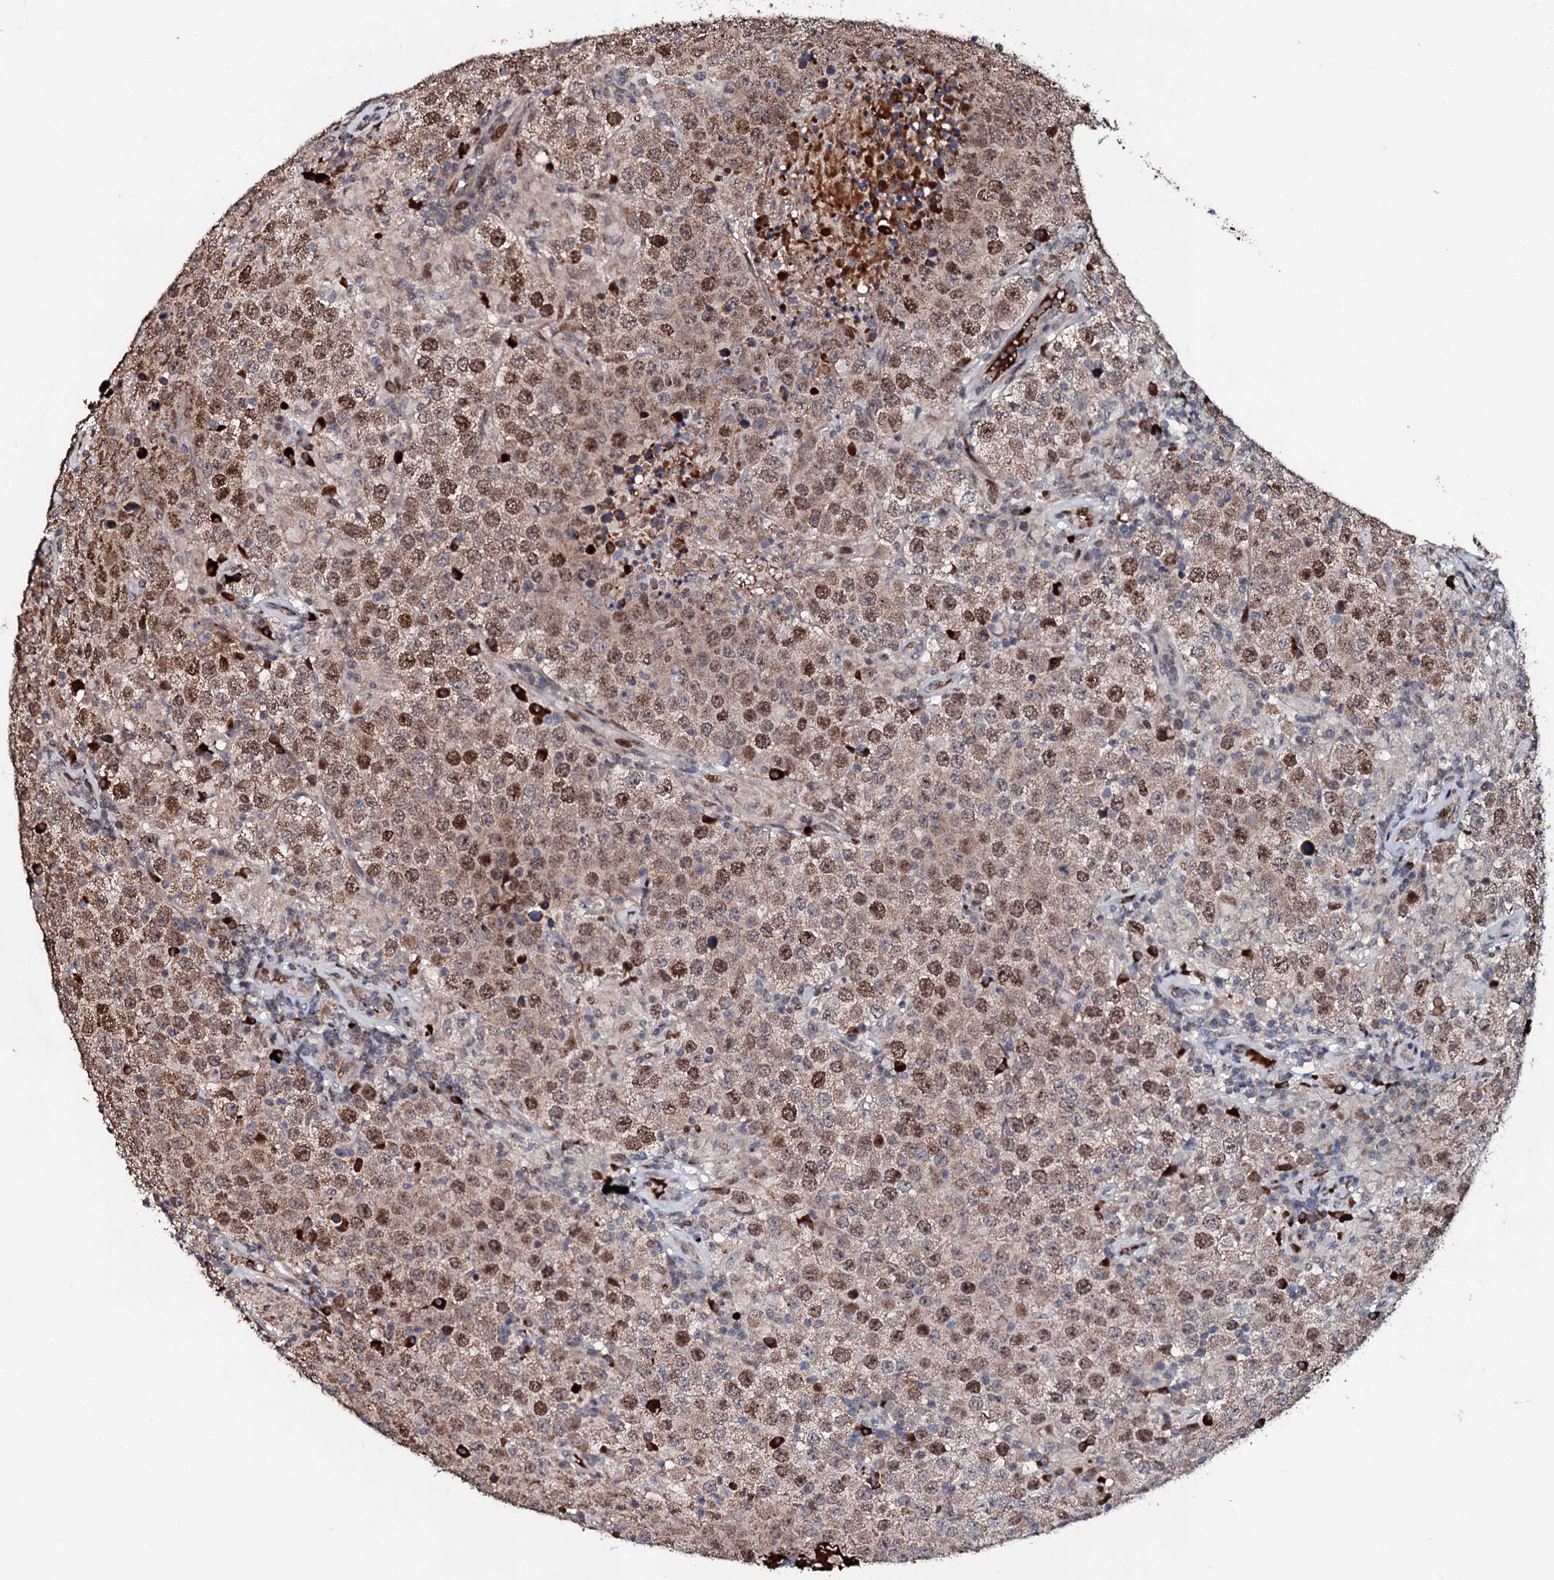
{"staining": {"intensity": "moderate", "quantity": ">75%", "location": "nuclear"}, "tissue": "testis cancer", "cell_type": "Tumor cells", "image_type": "cancer", "snomed": [{"axis": "morphology", "description": "Normal tissue, NOS"}, {"axis": "morphology", "description": "Urothelial carcinoma, High grade"}, {"axis": "morphology", "description": "Seminoma, NOS"}, {"axis": "morphology", "description": "Carcinoma, Embryonal, NOS"}, {"axis": "topography", "description": "Urinary bladder"}, {"axis": "topography", "description": "Testis"}], "caption": "Testis seminoma stained for a protein (brown) shows moderate nuclear positive staining in approximately >75% of tumor cells.", "gene": "KIF18A", "patient": {"sex": "male", "age": 41}}